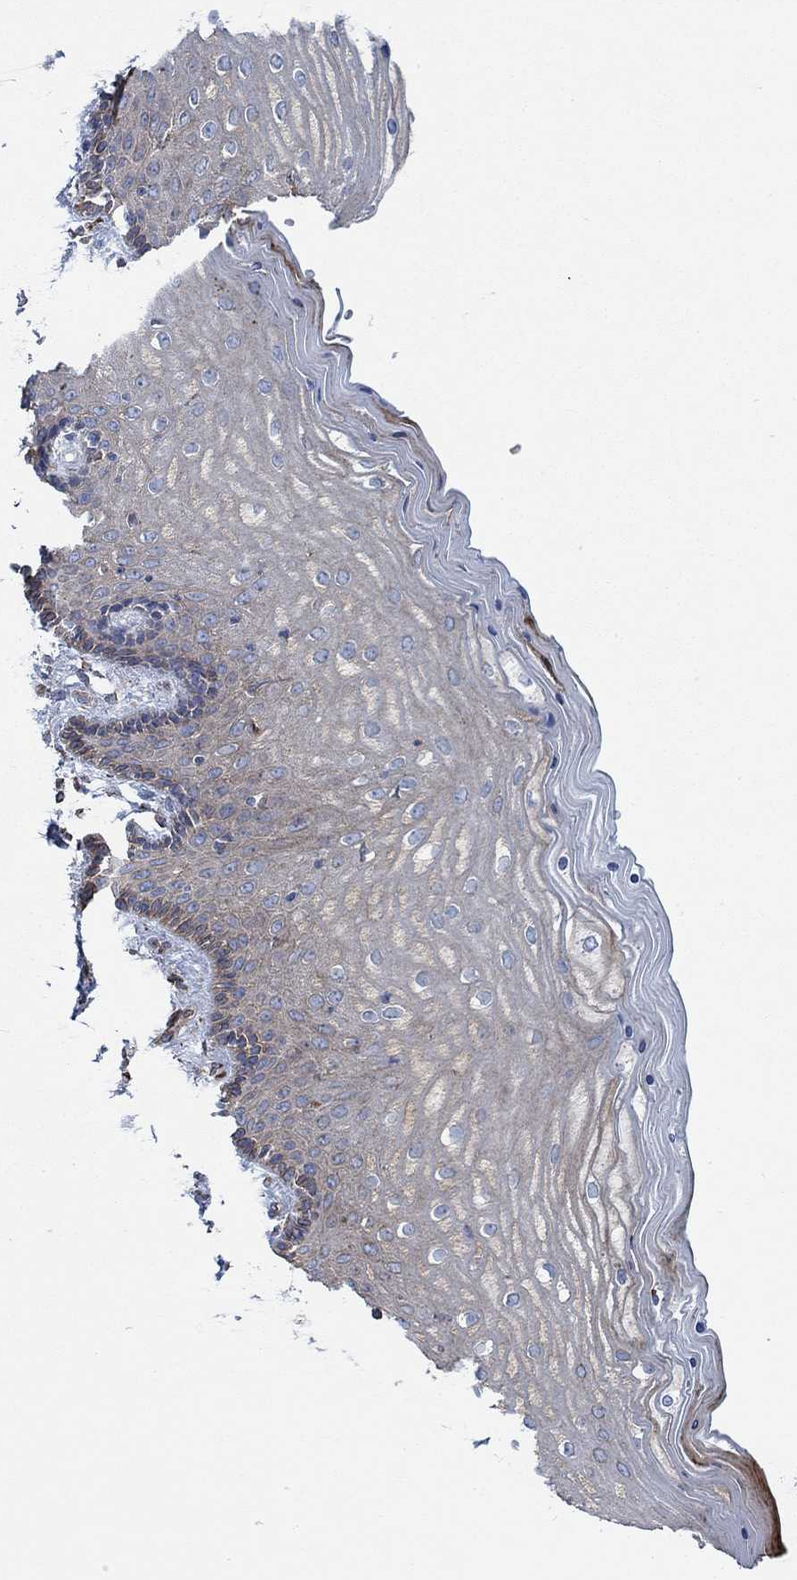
{"staining": {"intensity": "moderate", "quantity": "<25%", "location": "cytoplasmic/membranous"}, "tissue": "vagina", "cell_type": "Squamous epithelial cells", "image_type": "normal", "snomed": [{"axis": "morphology", "description": "Normal tissue, NOS"}, {"axis": "topography", "description": "Vagina"}], "caption": "The immunohistochemical stain shows moderate cytoplasmic/membranous expression in squamous epithelial cells of unremarkable vagina. Nuclei are stained in blue.", "gene": "STC2", "patient": {"sex": "female", "age": 45}}